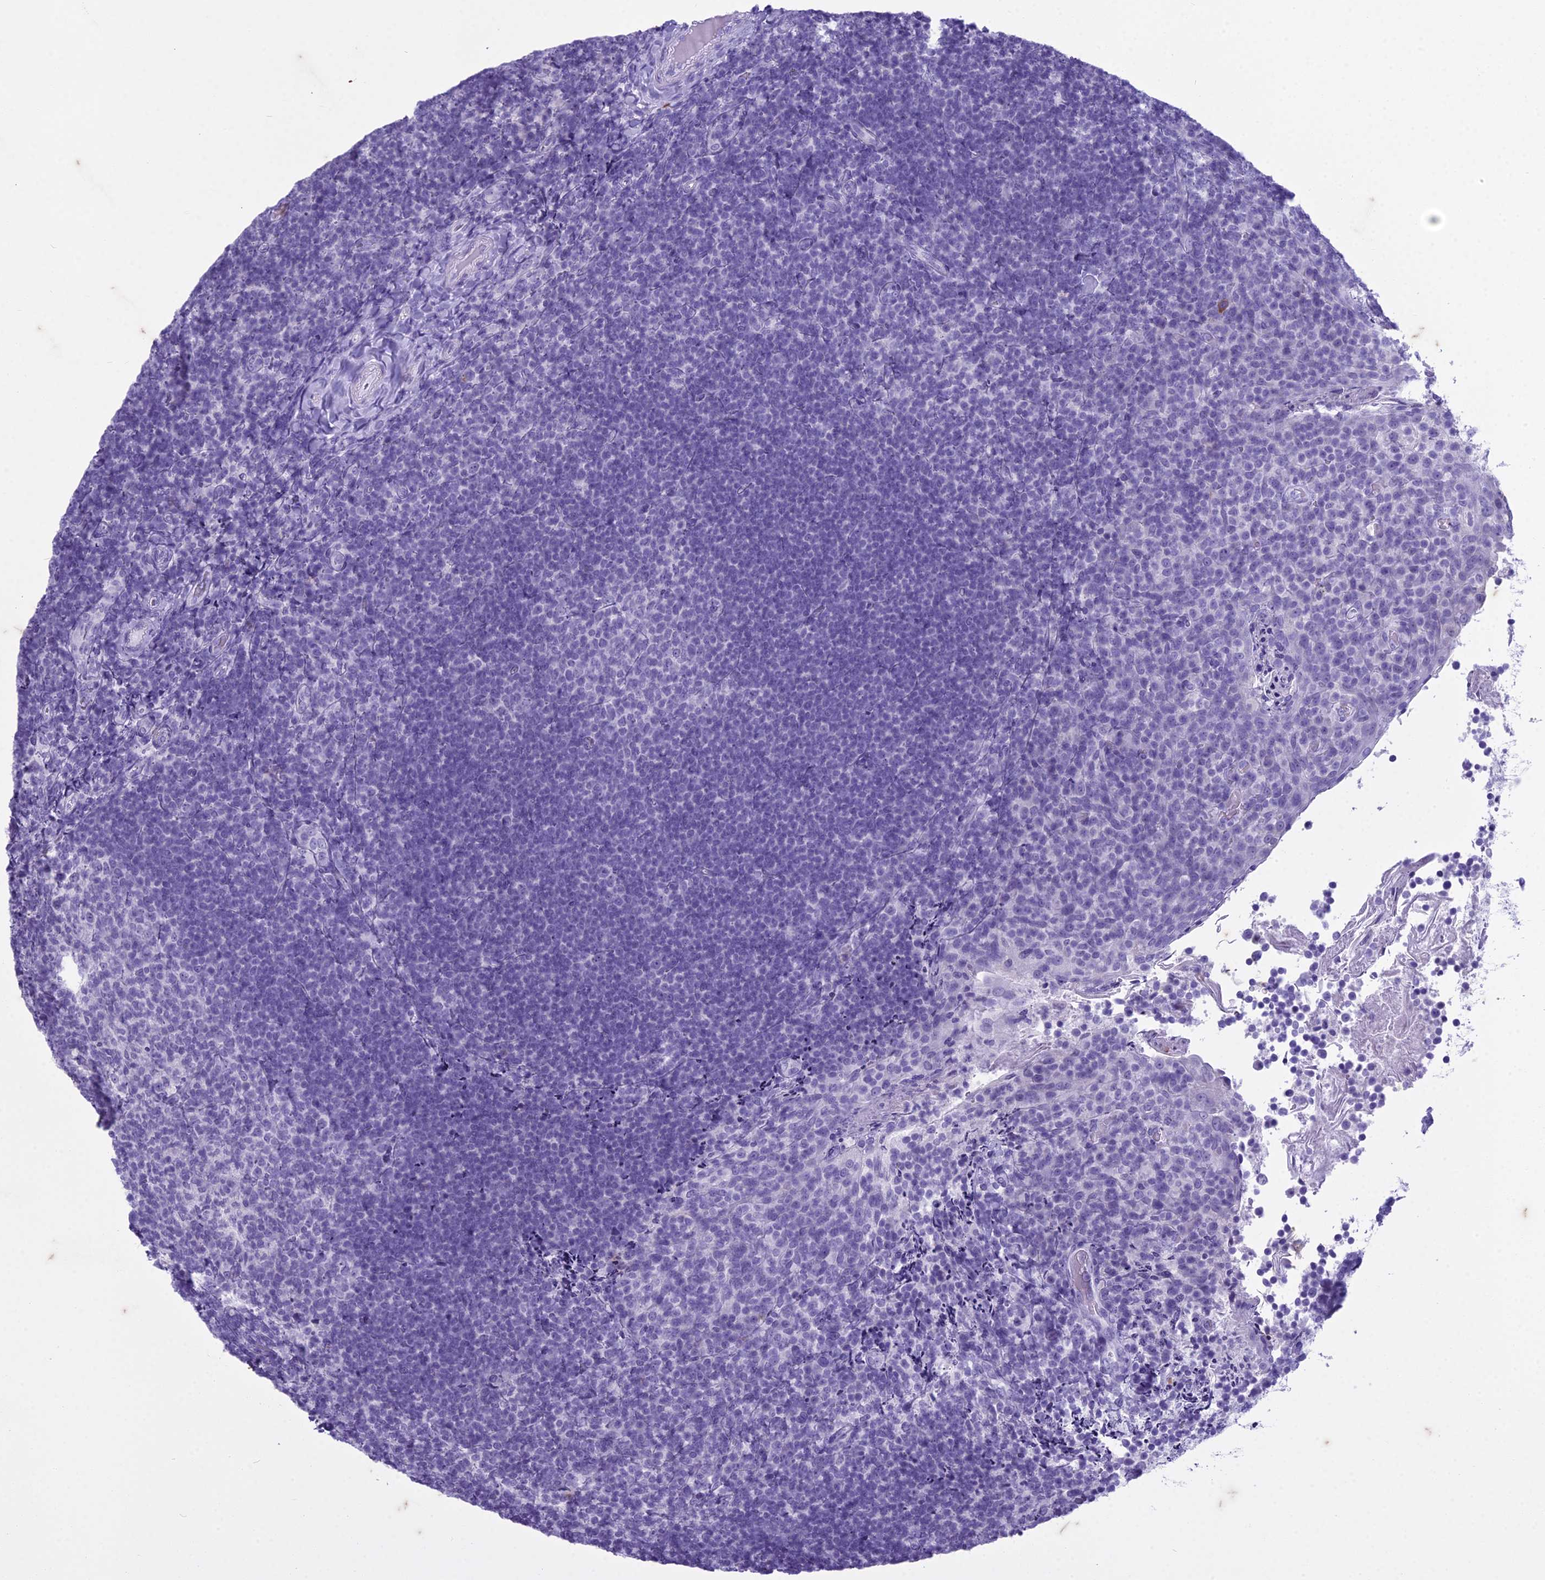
{"staining": {"intensity": "negative", "quantity": "none", "location": "none"}, "tissue": "tonsil", "cell_type": "Germinal center cells", "image_type": "normal", "snomed": [{"axis": "morphology", "description": "Normal tissue, NOS"}, {"axis": "topography", "description": "Tonsil"}], "caption": "The photomicrograph shows no significant expression in germinal center cells of tonsil.", "gene": "HMGB4", "patient": {"sex": "female", "age": 10}}